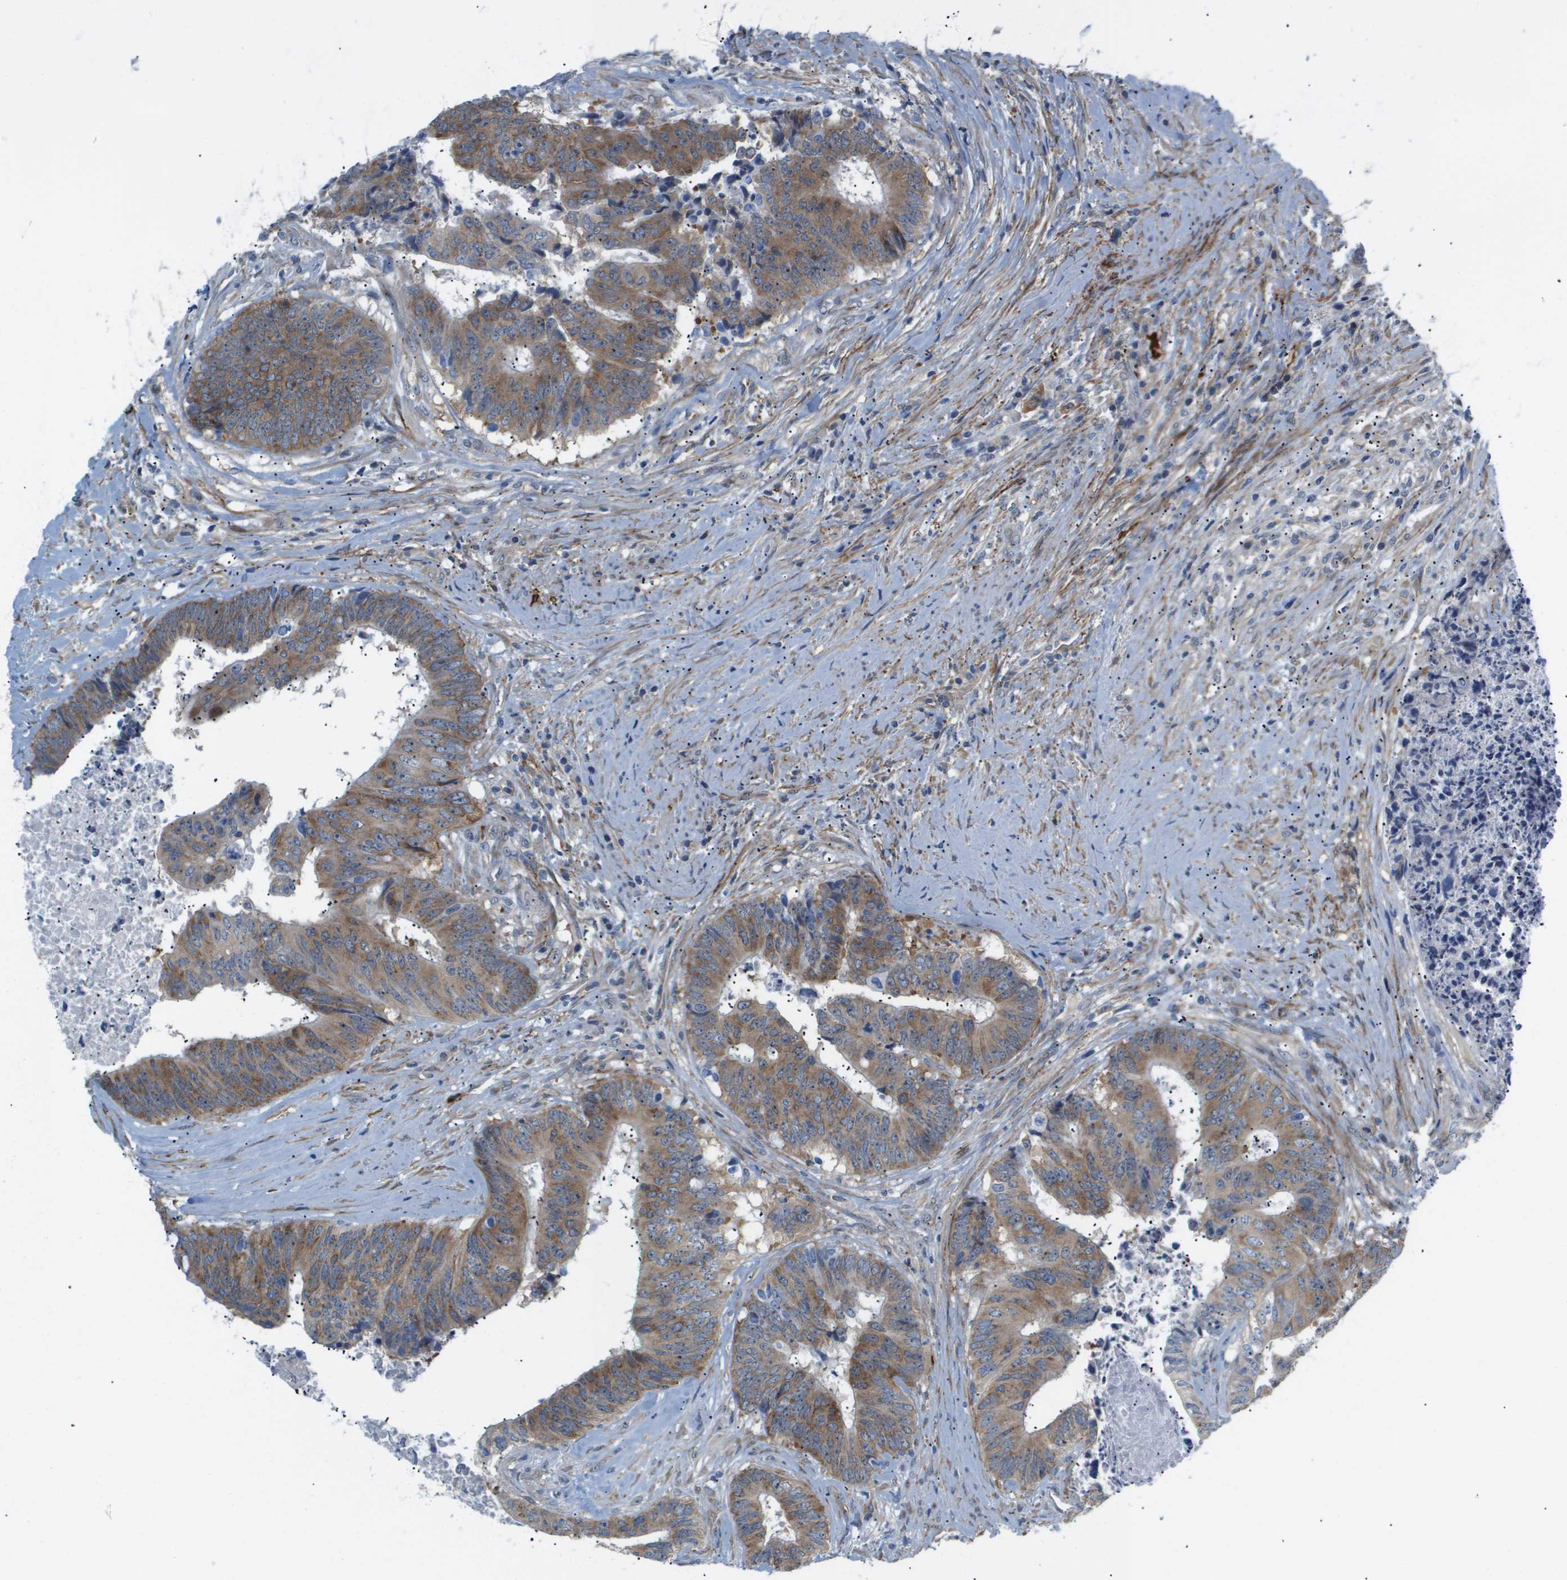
{"staining": {"intensity": "moderate", "quantity": ">75%", "location": "cytoplasmic/membranous"}, "tissue": "colorectal cancer", "cell_type": "Tumor cells", "image_type": "cancer", "snomed": [{"axis": "morphology", "description": "Adenocarcinoma, NOS"}, {"axis": "topography", "description": "Rectum"}], "caption": "Immunohistochemistry staining of colorectal adenocarcinoma, which exhibits medium levels of moderate cytoplasmic/membranous positivity in approximately >75% of tumor cells indicating moderate cytoplasmic/membranous protein positivity. The staining was performed using DAB (3,3'-diaminobenzidine) (brown) for protein detection and nuclei were counterstained in hematoxylin (blue).", "gene": "OTUD5", "patient": {"sex": "male", "age": 72}}